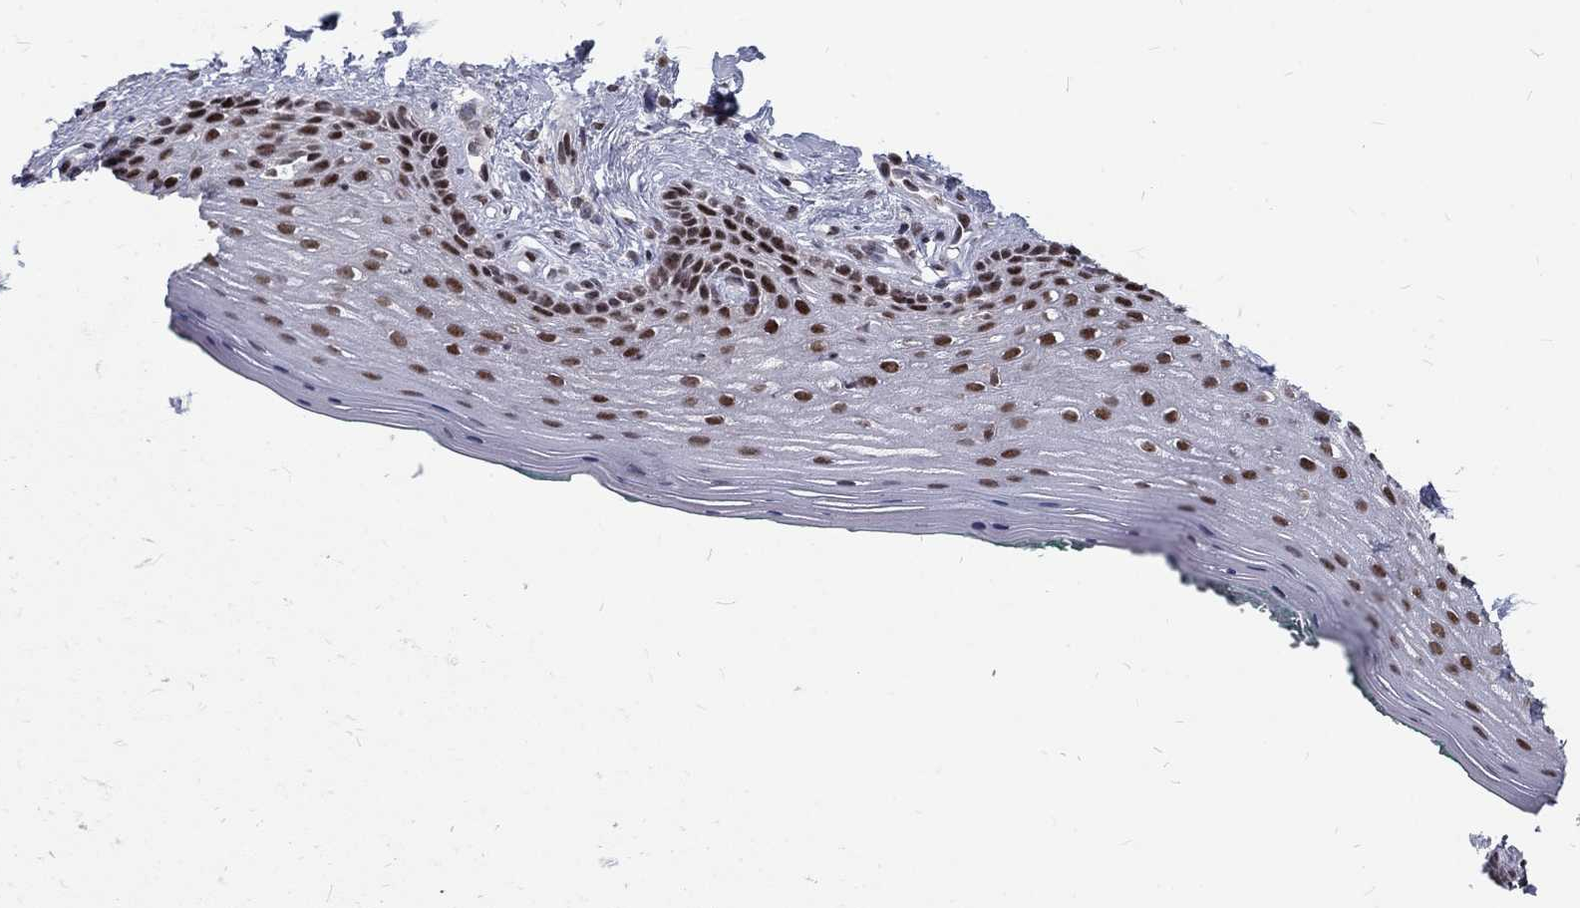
{"staining": {"intensity": "strong", "quantity": "25%-75%", "location": "nuclear"}, "tissue": "vagina", "cell_type": "Squamous epithelial cells", "image_type": "normal", "snomed": [{"axis": "morphology", "description": "Normal tissue, NOS"}, {"axis": "topography", "description": "Vagina"}], "caption": "Protein expression analysis of normal vagina shows strong nuclear staining in approximately 25%-75% of squamous epithelial cells.", "gene": "TCEAL1", "patient": {"sex": "female", "age": 45}}